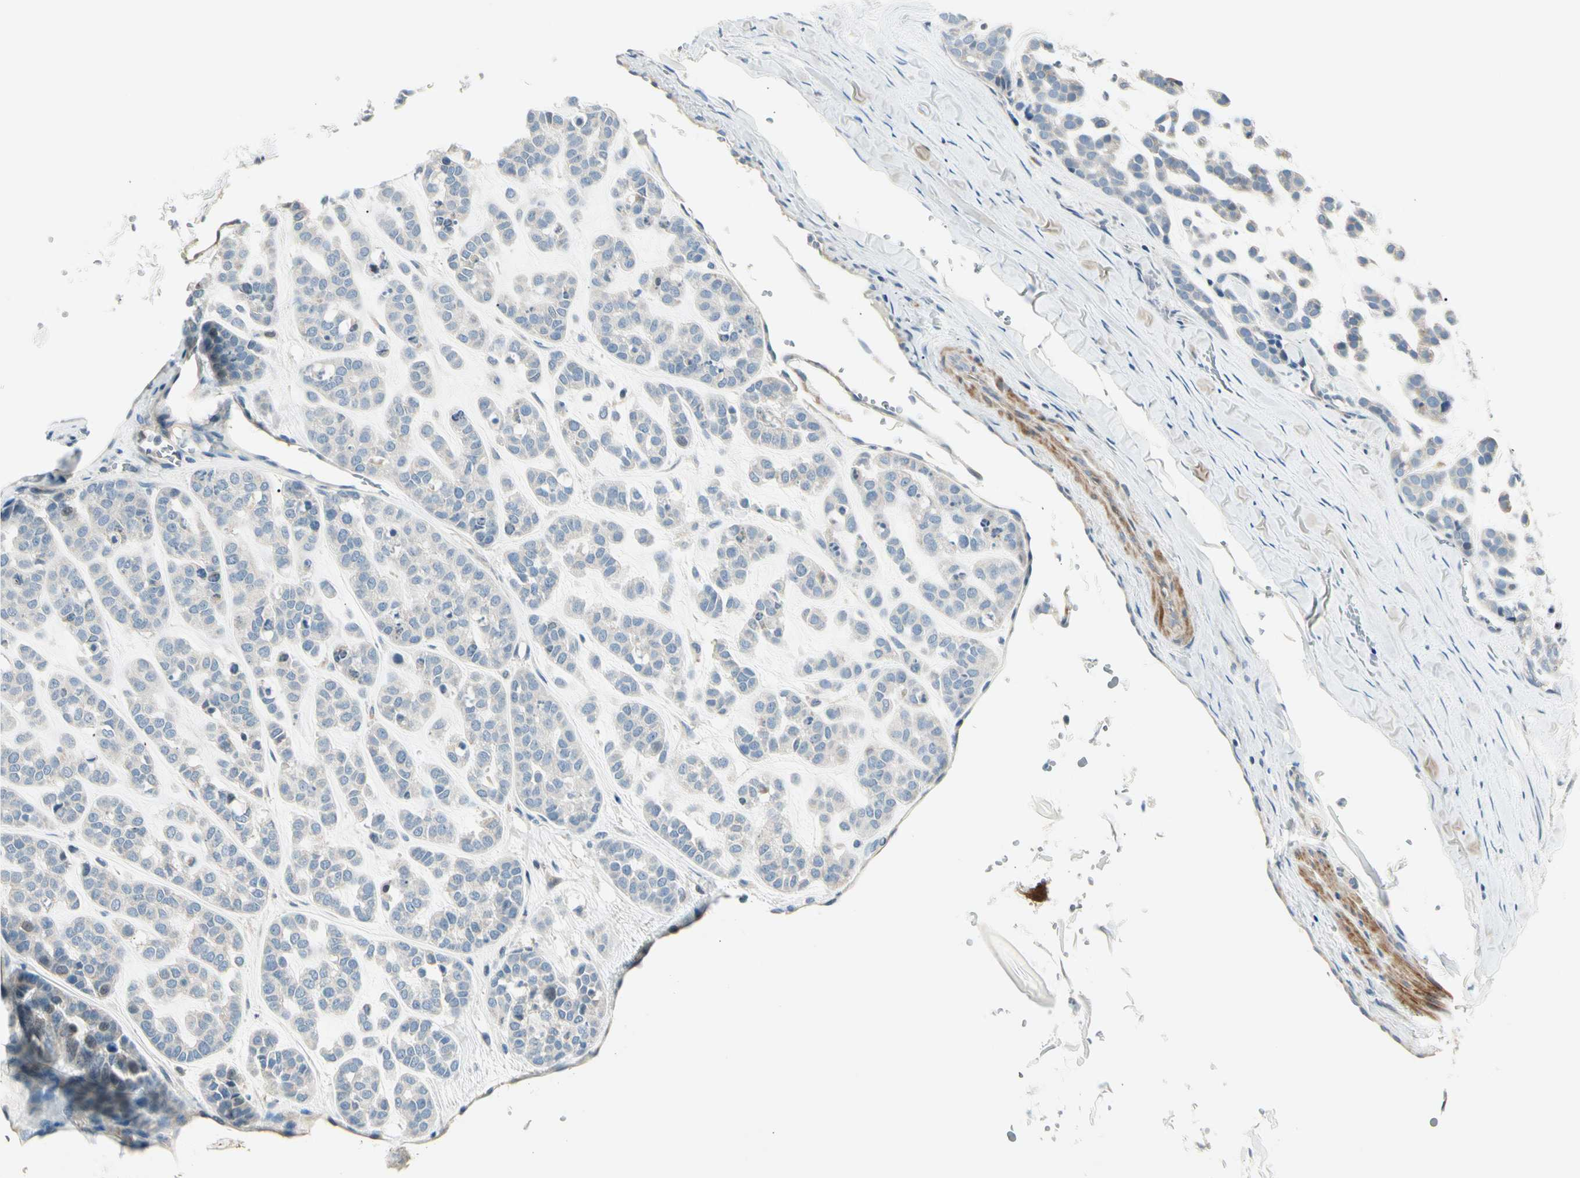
{"staining": {"intensity": "negative", "quantity": "none", "location": "none"}, "tissue": "head and neck cancer", "cell_type": "Tumor cells", "image_type": "cancer", "snomed": [{"axis": "morphology", "description": "Adenocarcinoma, NOS"}, {"axis": "morphology", "description": "Adenoma, NOS"}, {"axis": "topography", "description": "Head-Neck"}], "caption": "Tumor cells are negative for protein expression in human adenoma (head and neck).", "gene": "ADGRA3", "patient": {"sex": "female", "age": 55}}